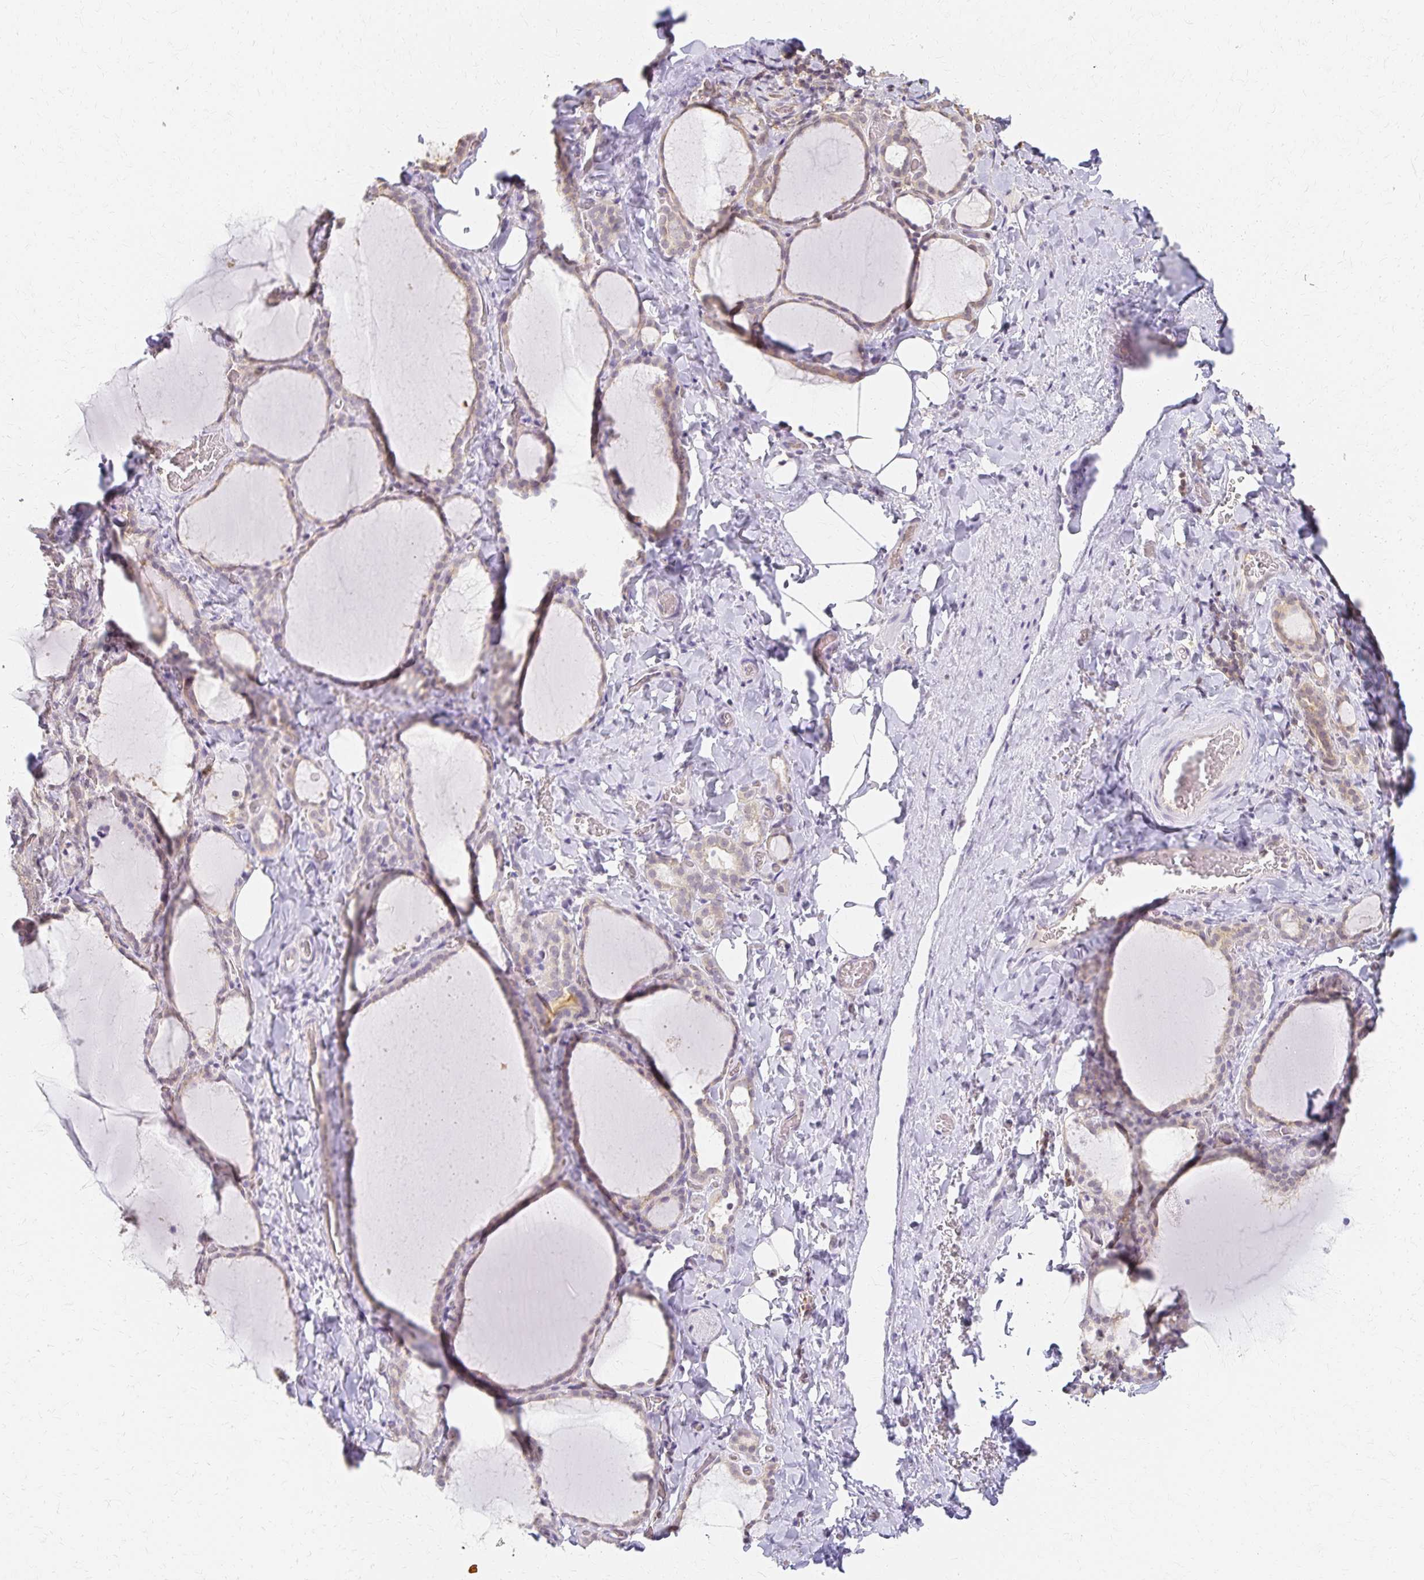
{"staining": {"intensity": "weak", "quantity": "25%-75%", "location": "cytoplasmic/membranous"}, "tissue": "thyroid gland", "cell_type": "Glandular cells", "image_type": "normal", "snomed": [{"axis": "morphology", "description": "Normal tissue, NOS"}, {"axis": "topography", "description": "Thyroid gland"}], "caption": "Immunohistochemical staining of normal human thyroid gland shows 25%-75% levels of weak cytoplasmic/membranous protein expression in about 25%-75% of glandular cells. (DAB (3,3'-diaminobenzidine) IHC, brown staining for protein, blue staining for nuclei).", "gene": "AZGP1", "patient": {"sex": "female", "age": 22}}